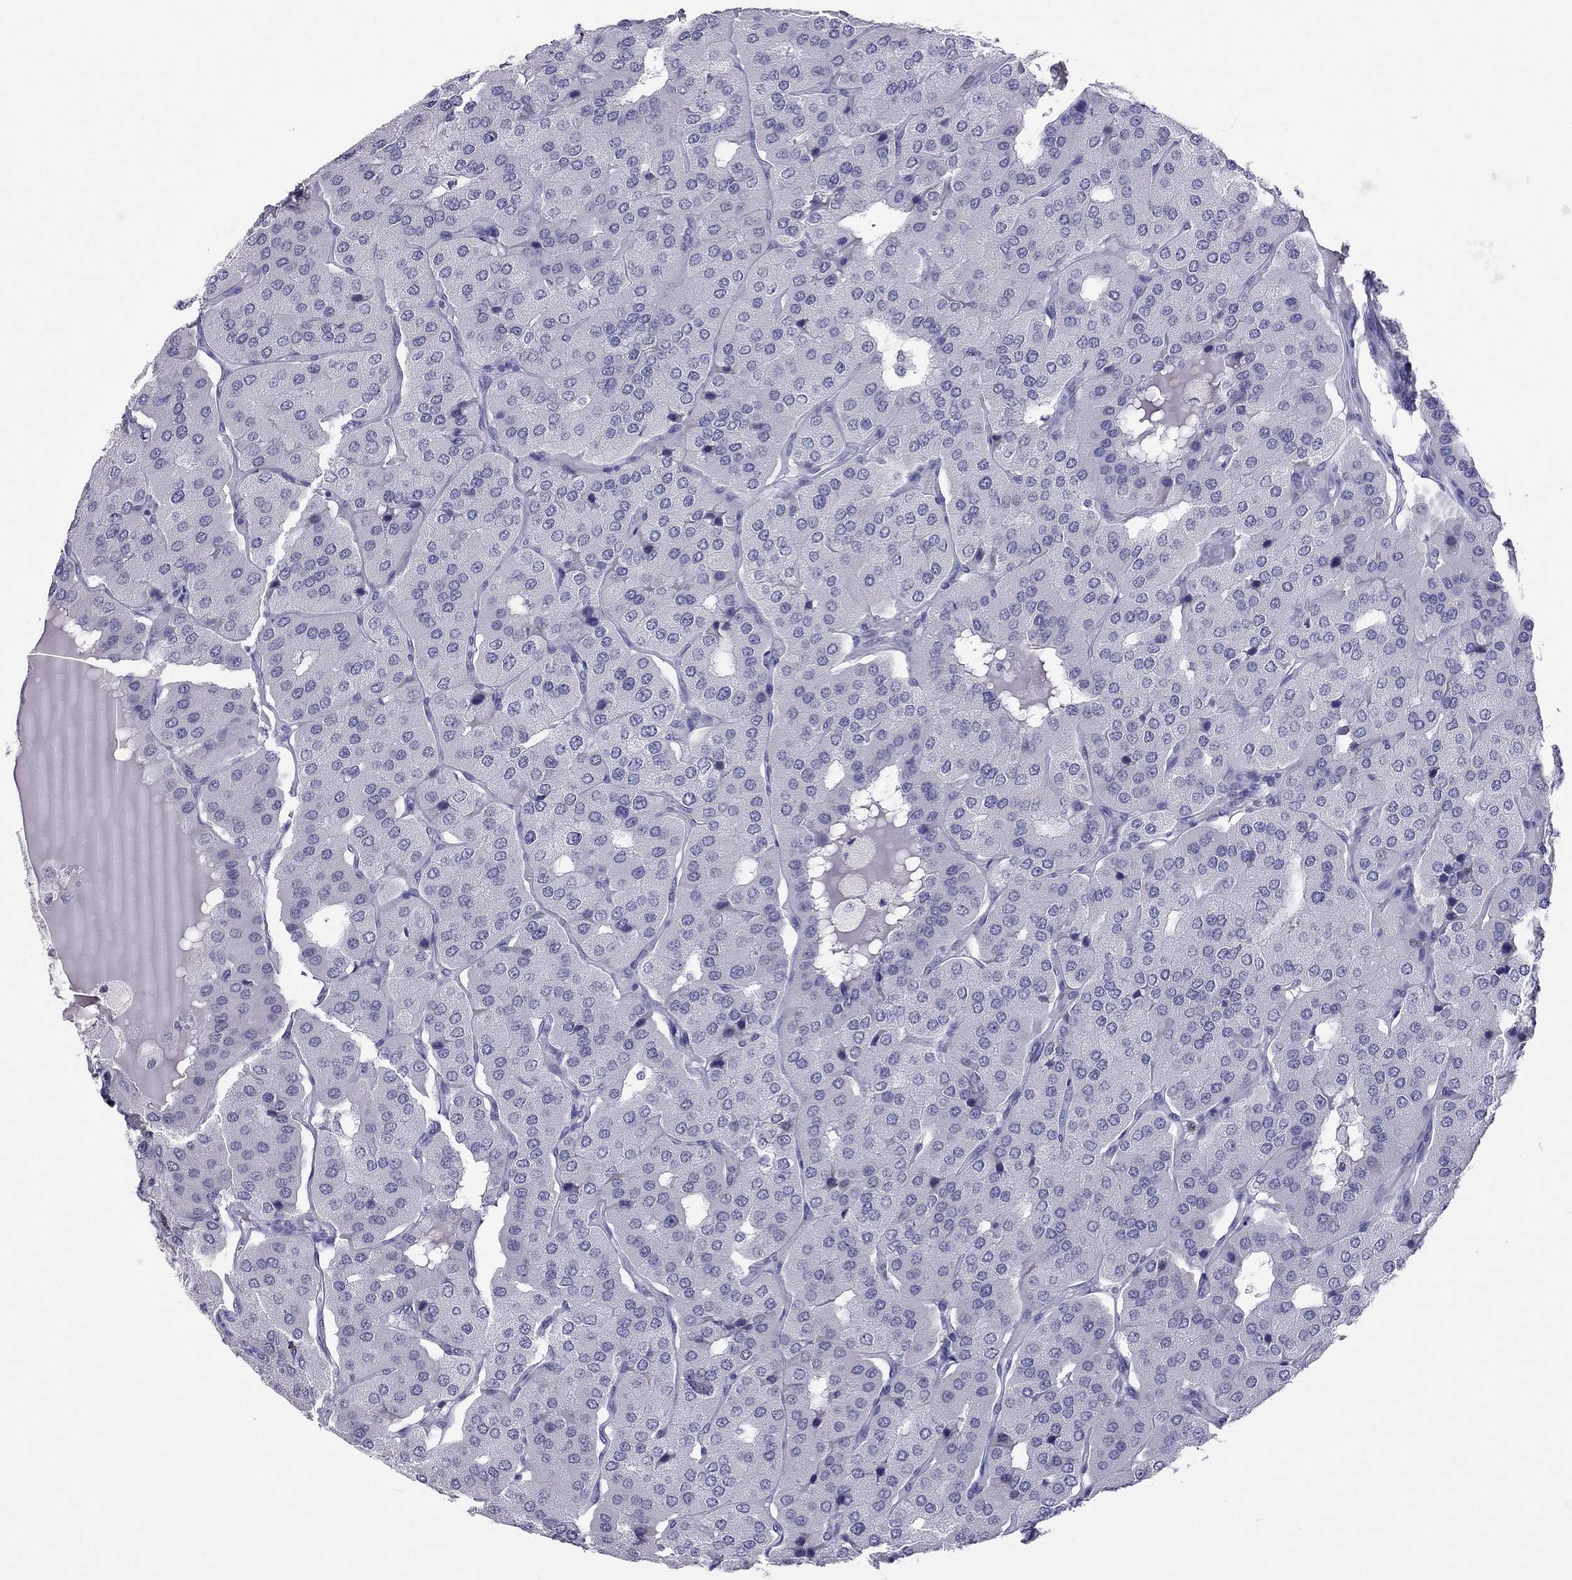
{"staining": {"intensity": "negative", "quantity": "none", "location": "none"}, "tissue": "parathyroid gland", "cell_type": "Glandular cells", "image_type": "normal", "snomed": [{"axis": "morphology", "description": "Normal tissue, NOS"}, {"axis": "morphology", "description": "Adenoma, NOS"}, {"axis": "topography", "description": "Parathyroid gland"}], "caption": "Immunohistochemistry of unremarkable human parathyroid gland exhibits no expression in glandular cells. (DAB (3,3'-diaminobenzidine) IHC with hematoxylin counter stain).", "gene": "JHY", "patient": {"sex": "female", "age": 86}}